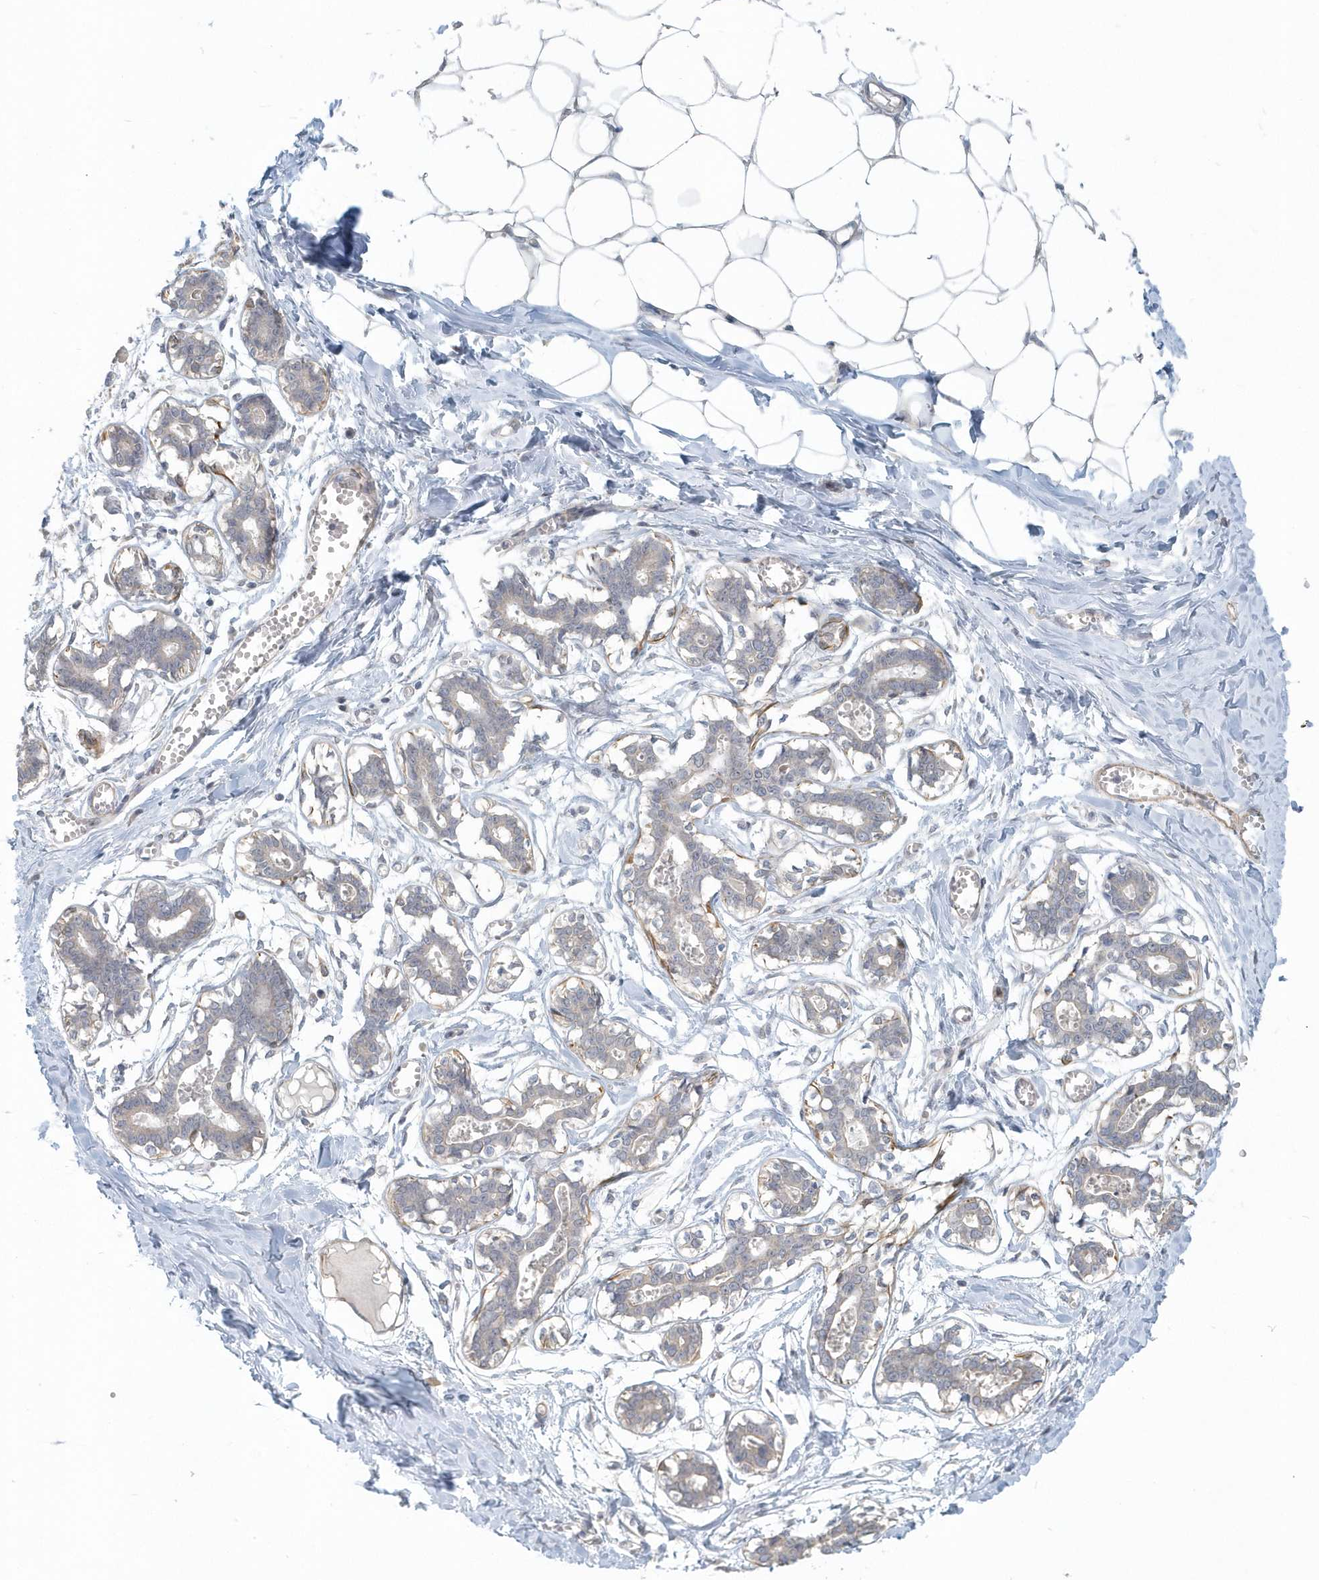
{"staining": {"intensity": "negative", "quantity": "none", "location": "none"}, "tissue": "breast", "cell_type": "Adipocytes", "image_type": "normal", "snomed": [{"axis": "morphology", "description": "Normal tissue, NOS"}, {"axis": "topography", "description": "Breast"}], "caption": "Immunohistochemical staining of benign human breast demonstrates no significant staining in adipocytes. The staining was performed using DAB to visualize the protein expression in brown, while the nuclei were stained in blue with hematoxylin (Magnification: 20x).", "gene": "NAPB", "patient": {"sex": "female", "age": 27}}